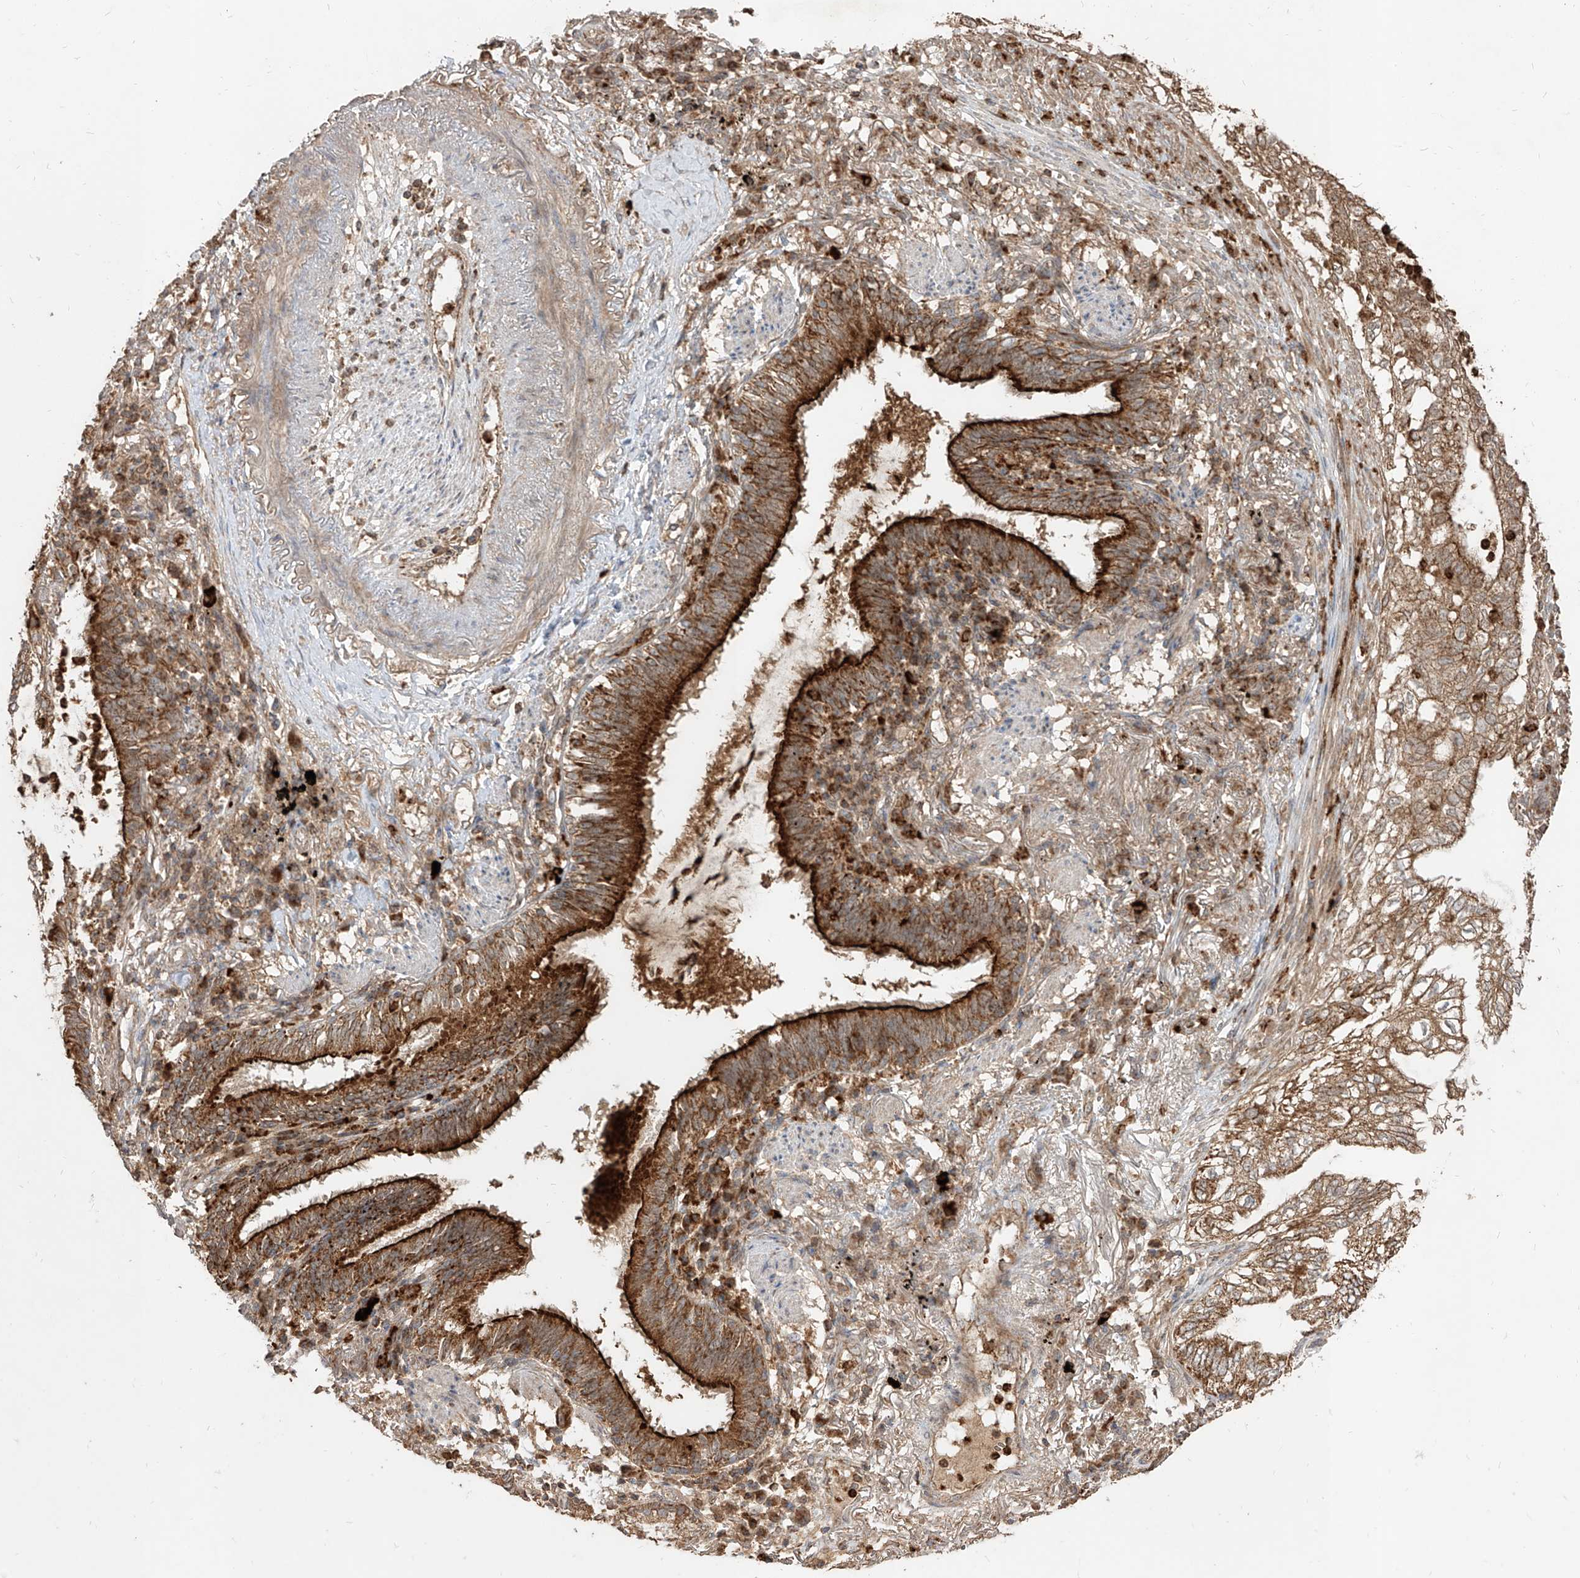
{"staining": {"intensity": "moderate", "quantity": ">75%", "location": "cytoplasmic/membranous"}, "tissue": "lung cancer", "cell_type": "Tumor cells", "image_type": "cancer", "snomed": [{"axis": "morphology", "description": "Adenocarcinoma, NOS"}, {"axis": "topography", "description": "Lung"}], "caption": "The image exhibits immunohistochemical staining of lung cancer (adenocarcinoma). There is moderate cytoplasmic/membranous positivity is present in about >75% of tumor cells.", "gene": "AIM2", "patient": {"sex": "female", "age": 70}}